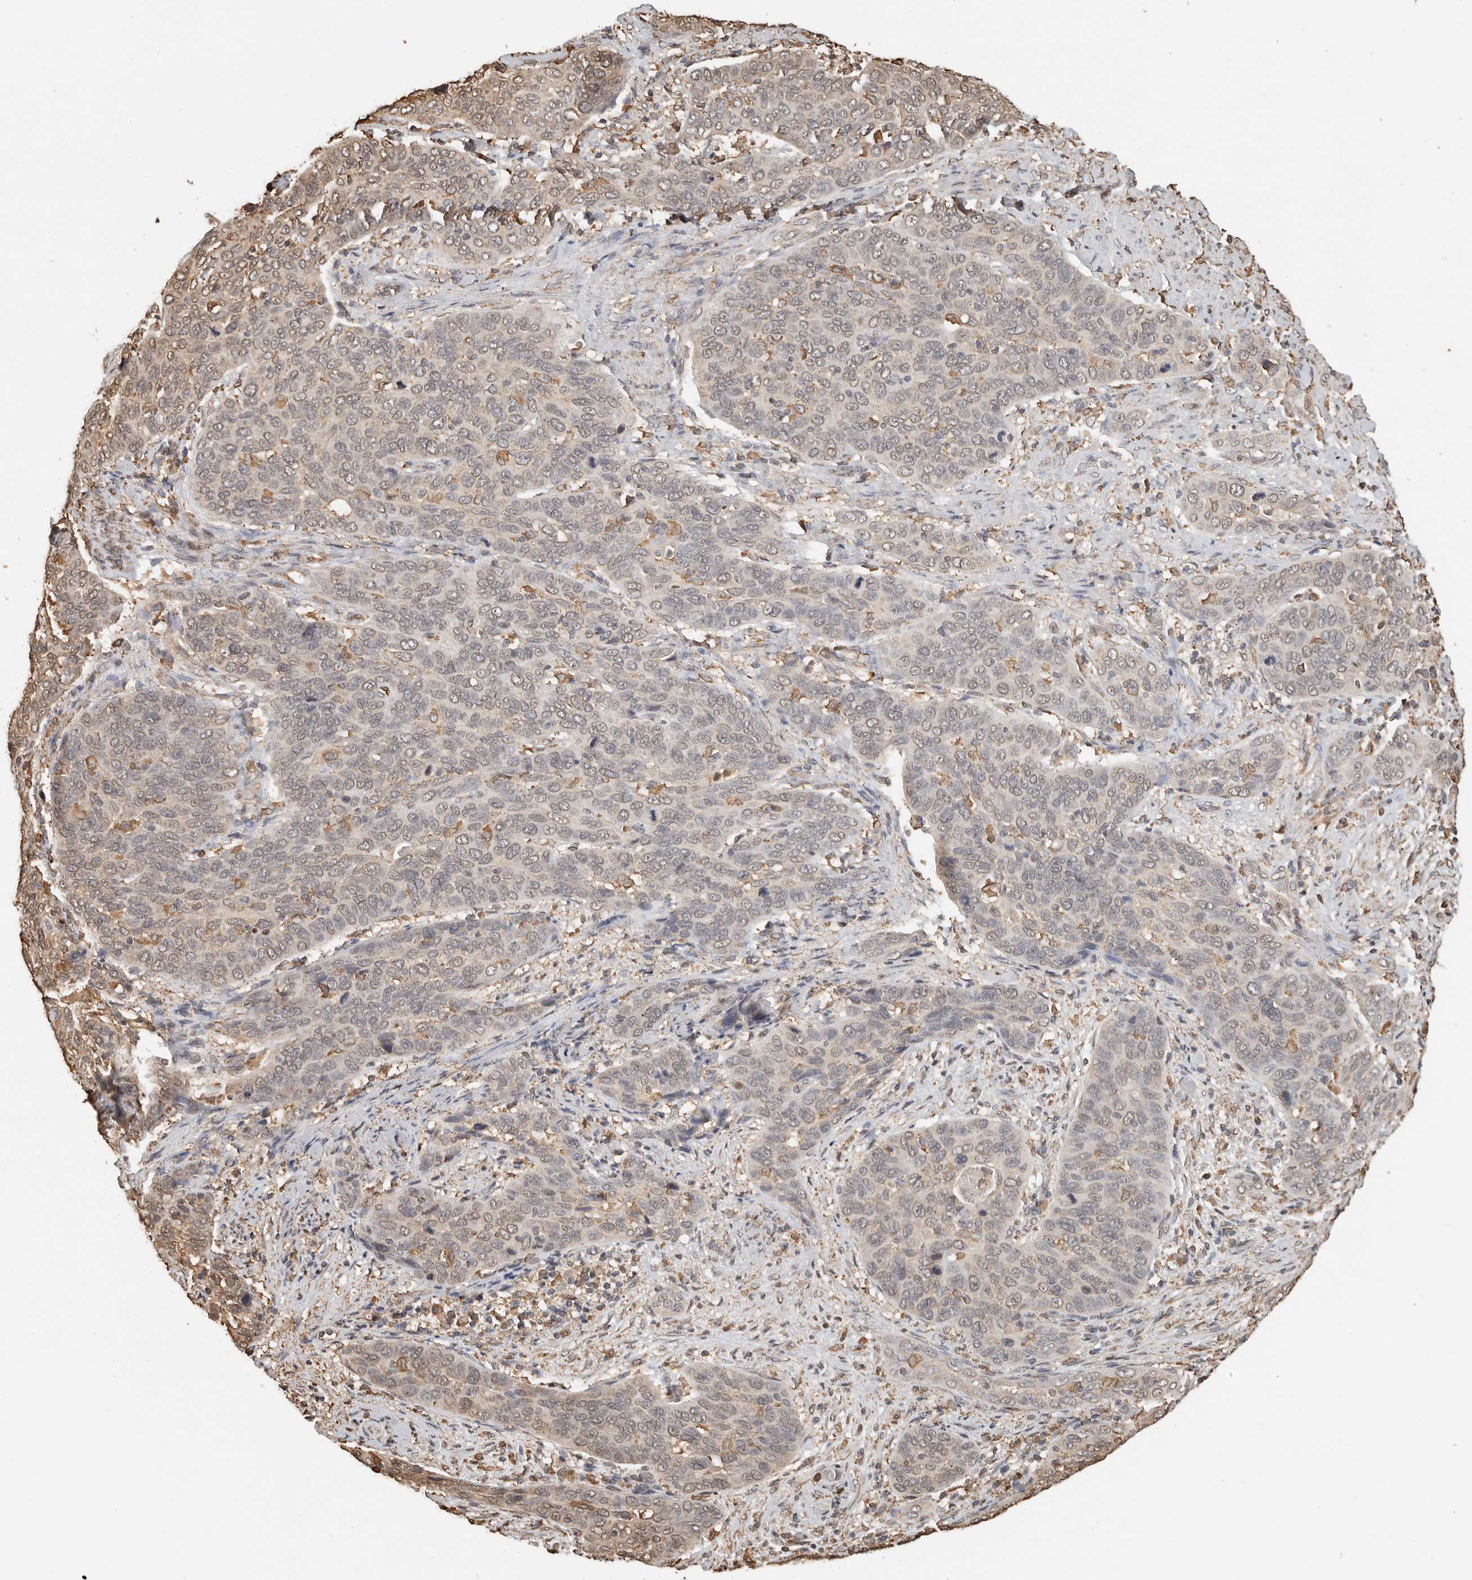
{"staining": {"intensity": "weak", "quantity": "<25%", "location": "cytoplasmic/membranous"}, "tissue": "cervical cancer", "cell_type": "Tumor cells", "image_type": "cancer", "snomed": [{"axis": "morphology", "description": "Squamous cell carcinoma, NOS"}, {"axis": "topography", "description": "Cervix"}], "caption": "An immunohistochemistry image of cervical cancer (squamous cell carcinoma) is shown. There is no staining in tumor cells of cervical cancer (squamous cell carcinoma).", "gene": "ARHGEF10L", "patient": {"sex": "female", "age": 60}}